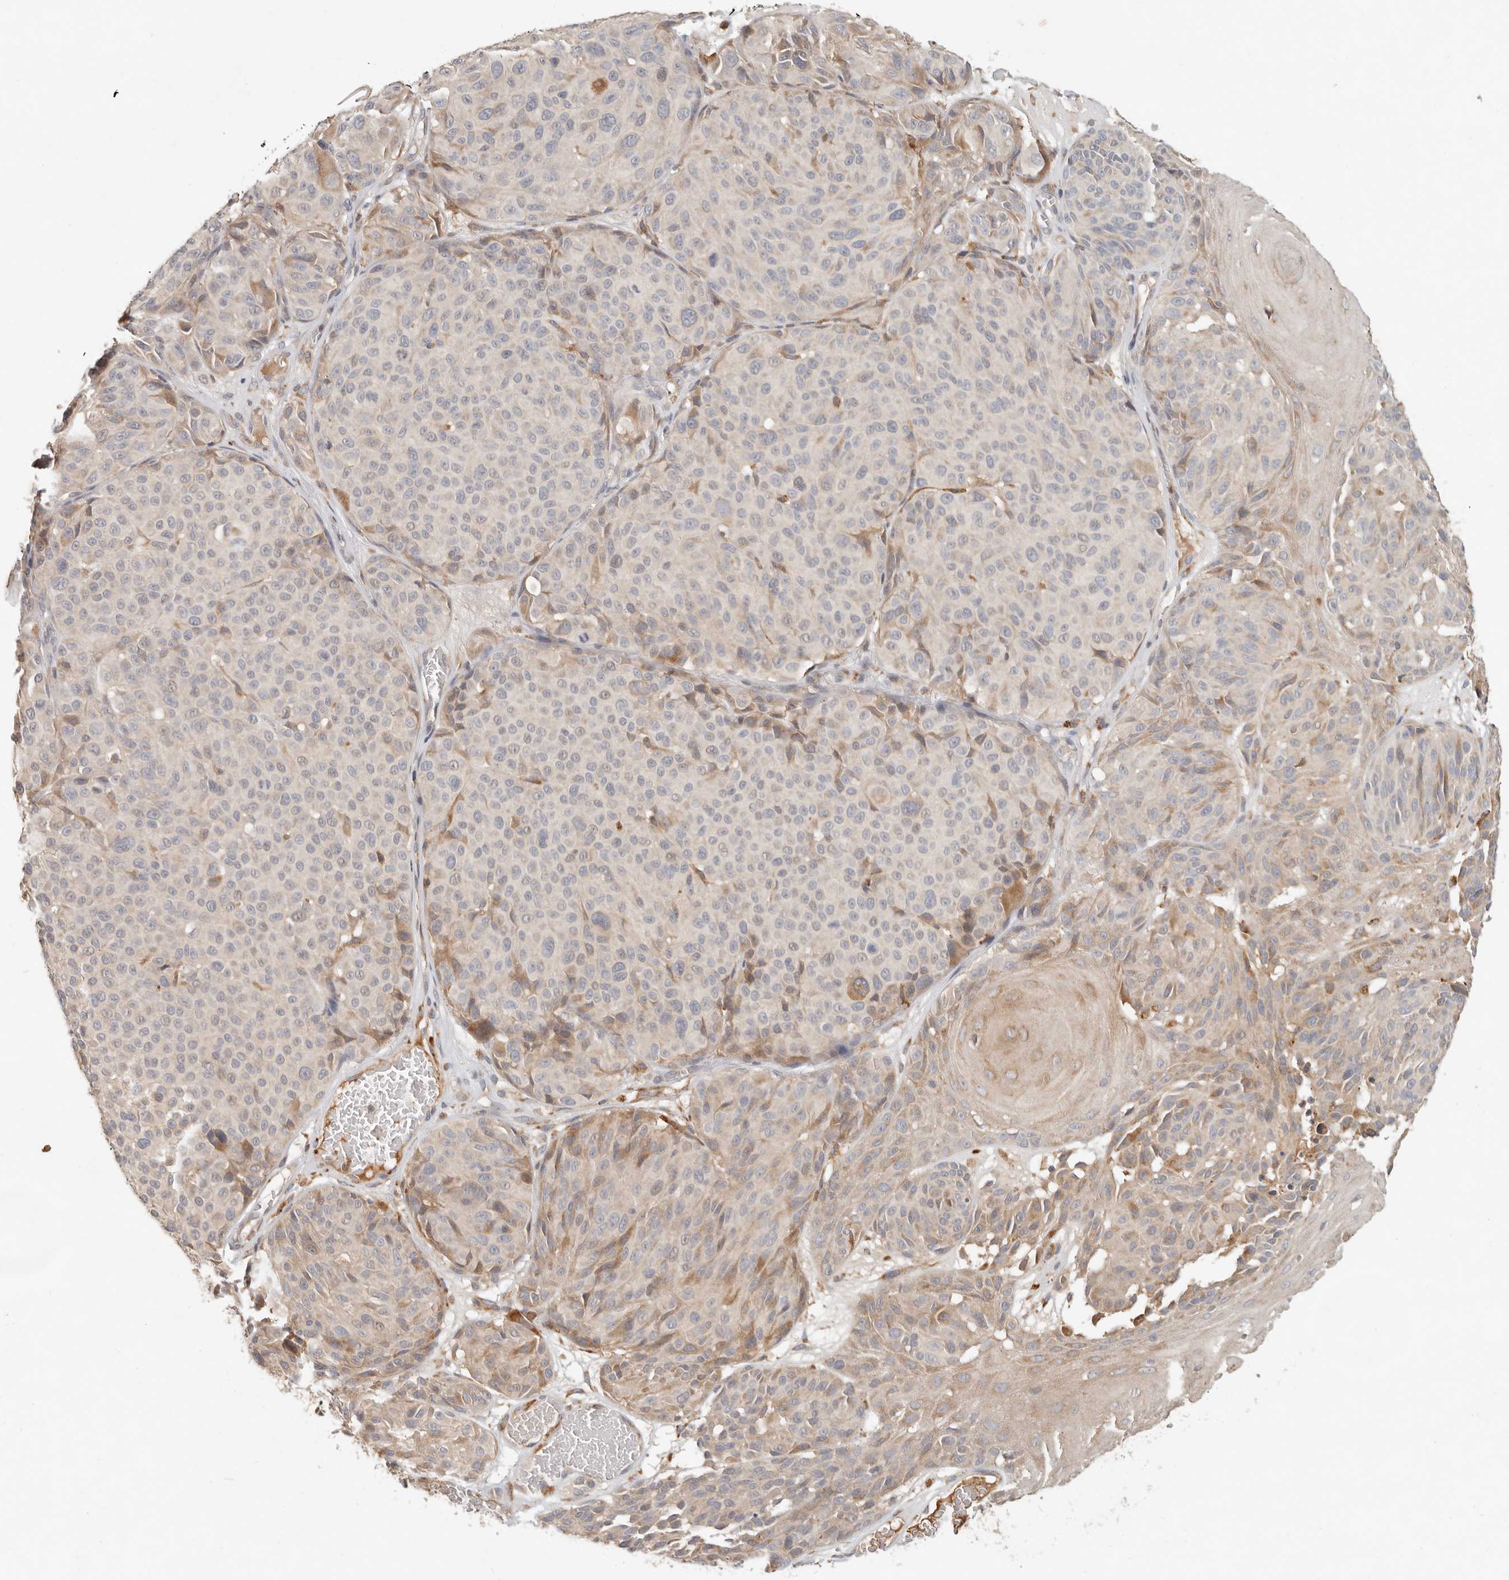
{"staining": {"intensity": "negative", "quantity": "none", "location": "none"}, "tissue": "melanoma", "cell_type": "Tumor cells", "image_type": "cancer", "snomed": [{"axis": "morphology", "description": "Malignant melanoma, NOS"}, {"axis": "topography", "description": "Skin"}], "caption": "DAB immunohistochemical staining of human malignant melanoma displays no significant staining in tumor cells. Nuclei are stained in blue.", "gene": "ARHGEF10L", "patient": {"sex": "male", "age": 83}}